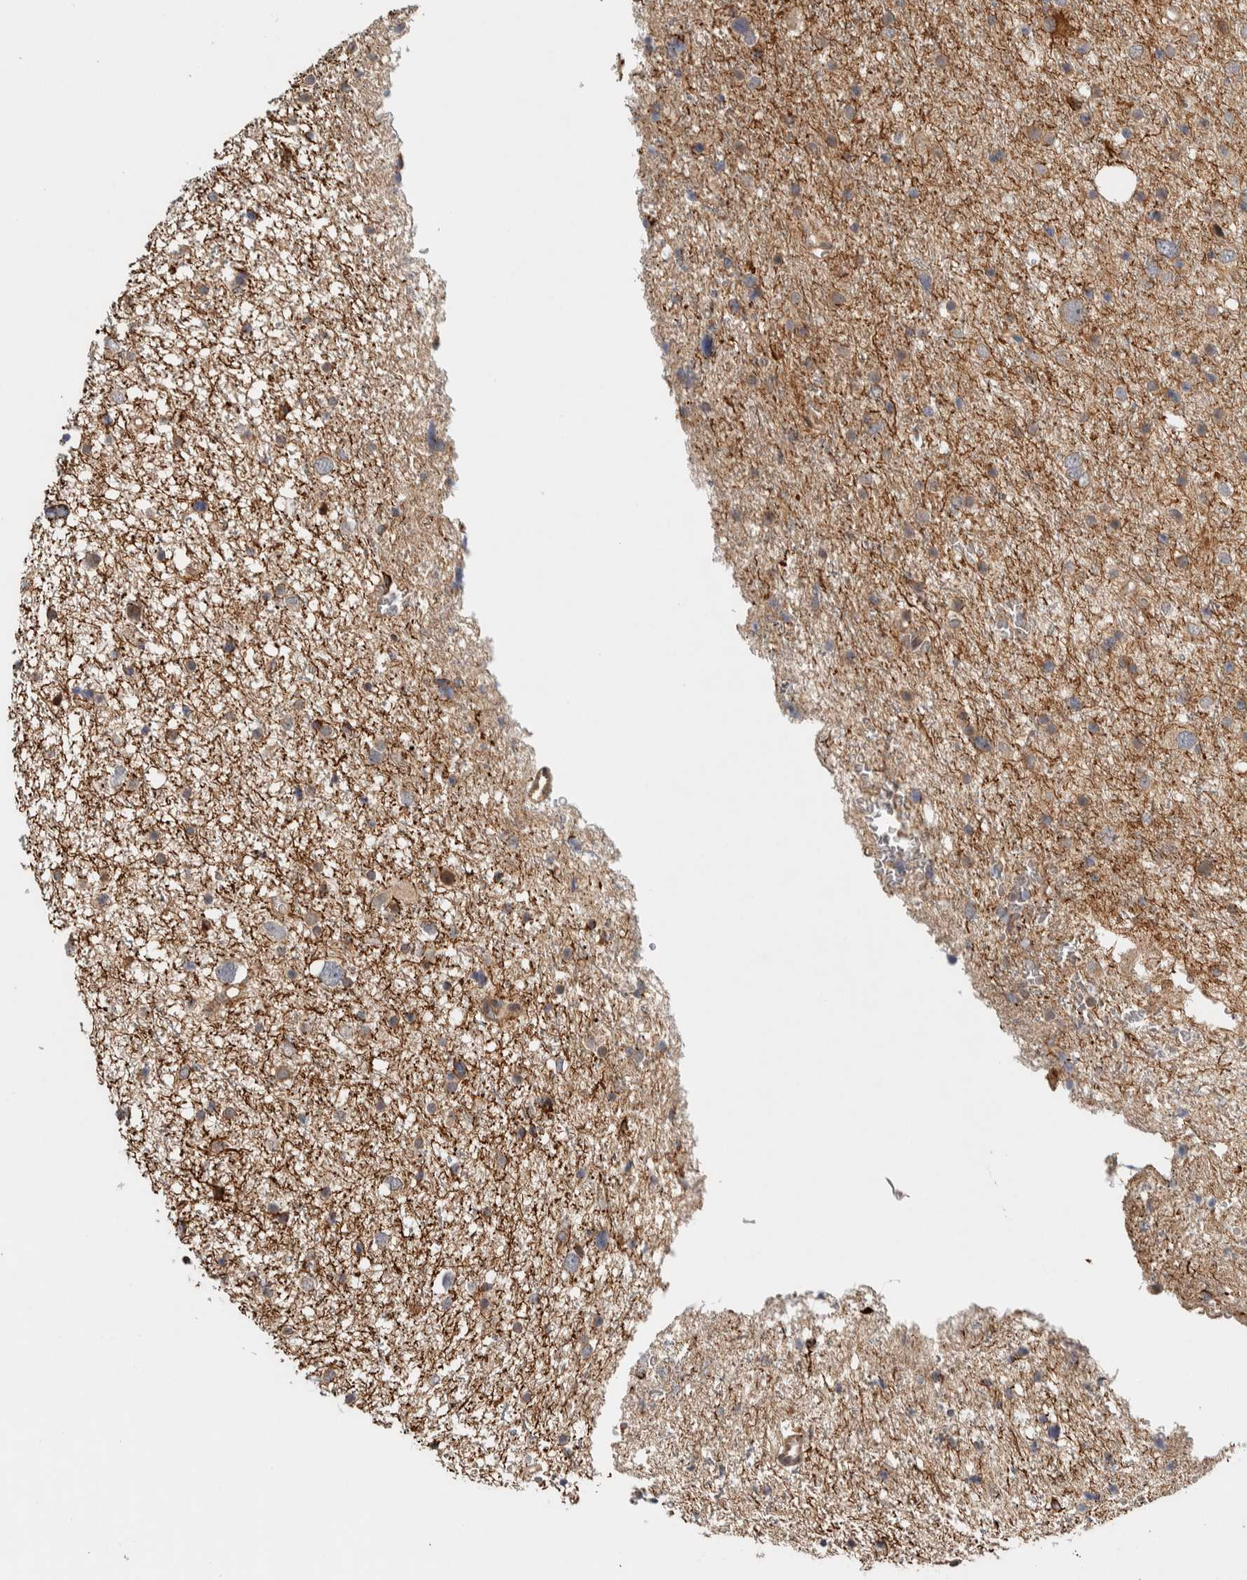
{"staining": {"intensity": "weak", "quantity": "25%-75%", "location": "cytoplasmic/membranous"}, "tissue": "glioma", "cell_type": "Tumor cells", "image_type": "cancer", "snomed": [{"axis": "morphology", "description": "Glioma, malignant, Low grade"}, {"axis": "topography", "description": "Brain"}], "caption": "Human malignant glioma (low-grade) stained with a brown dye exhibits weak cytoplasmic/membranous positive expression in about 25%-75% of tumor cells.", "gene": "TBC1D31", "patient": {"sex": "female", "age": 37}}